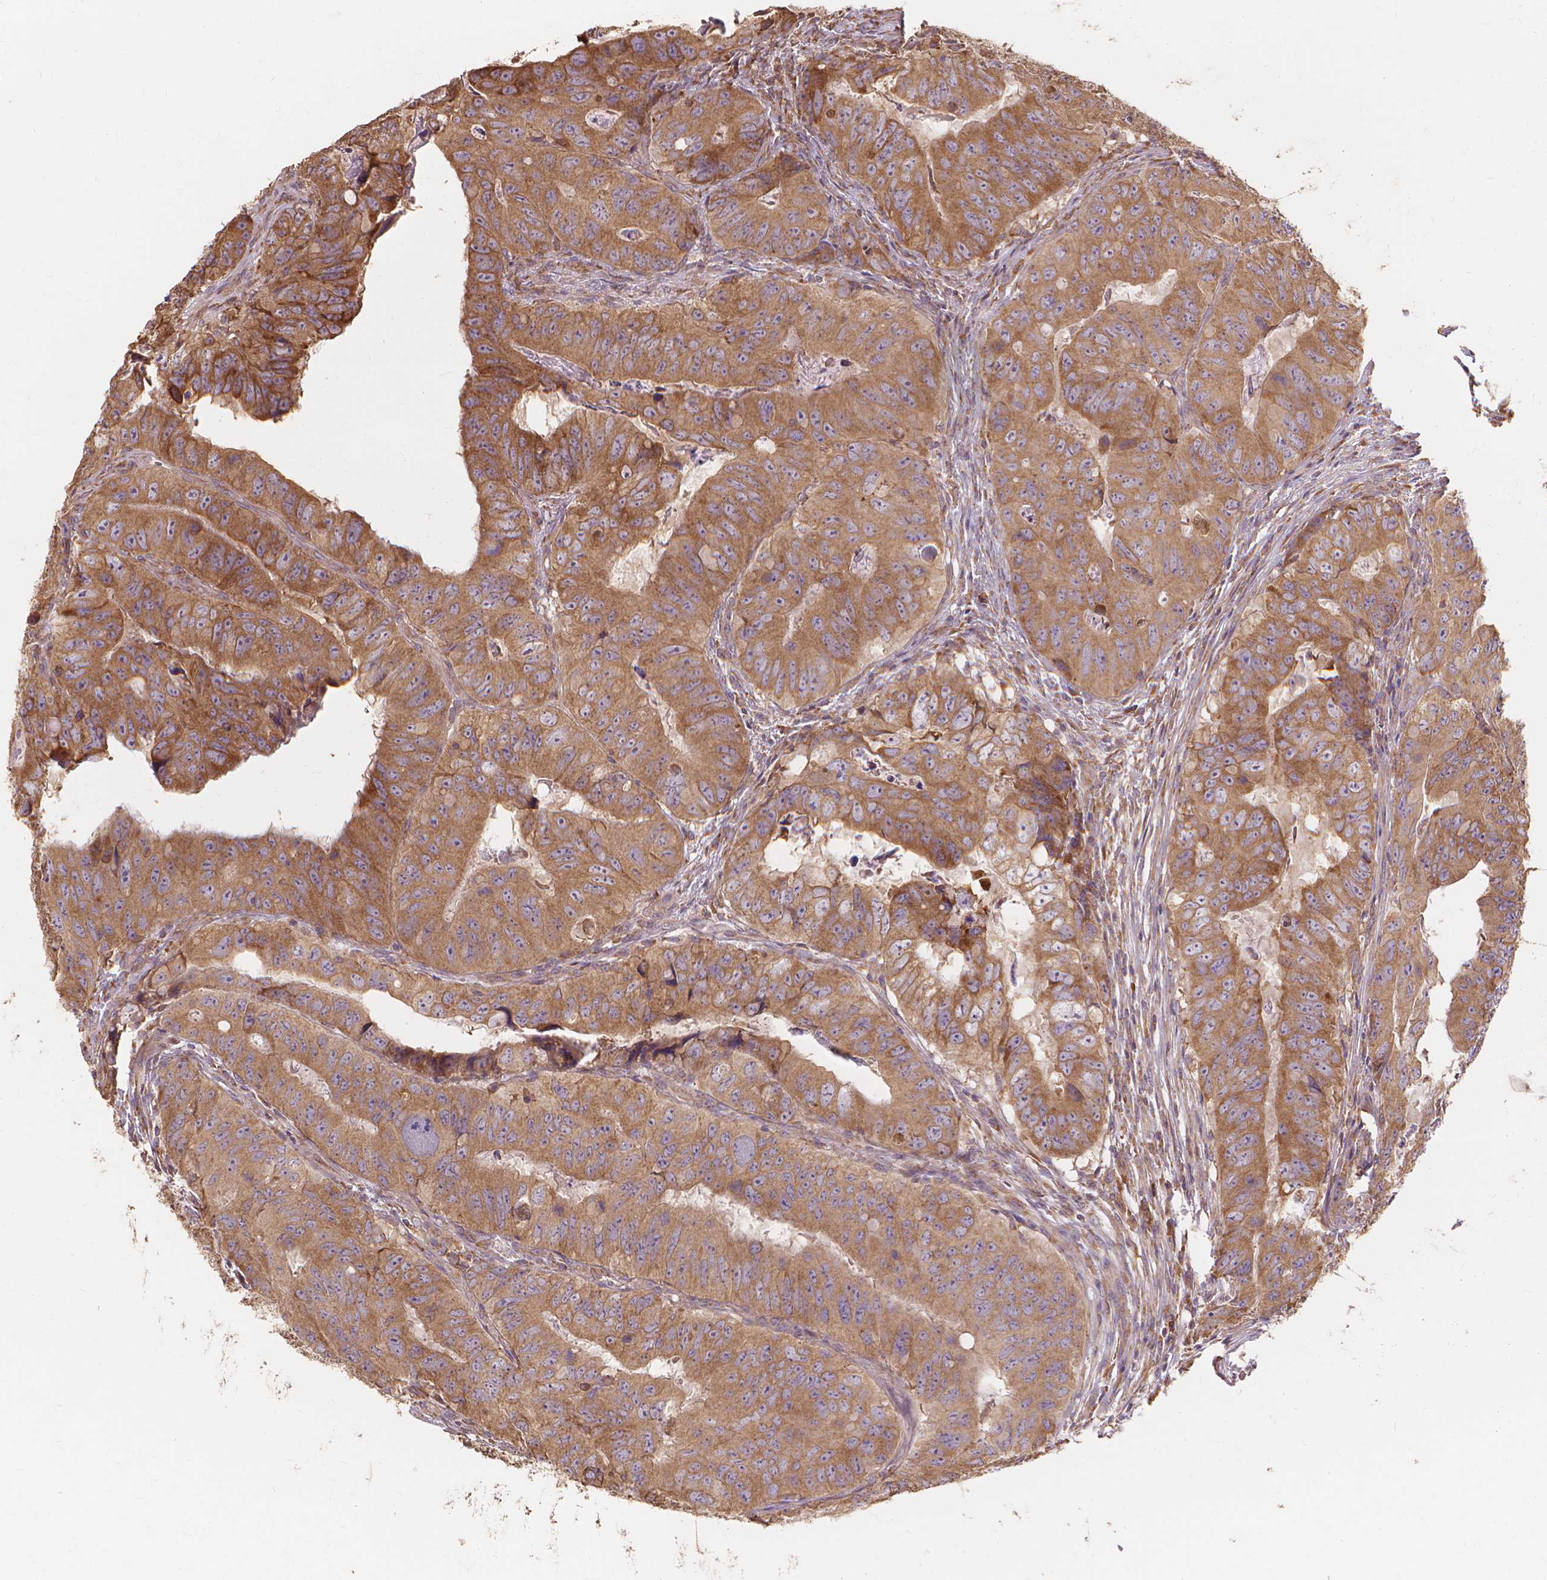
{"staining": {"intensity": "moderate", "quantity": ">75%", "location": "cytoplasmic/membranous"}, "tissue": "colorectal cancer", "cell_type": "Tumor cells", "image_type": "cancer", "snomed": [{"axis": "morphology", "description": "Adenocarcinoma, NOS"}, {"axis": "topography", "description": "Colon"}], "caption": "The histopathology image exhibits a brown stain indicating the presence of a protein in the cytoplasmic/membranous of tumor cells in adenocarcinoma (colorectal).", "gene": "TAB2", "patient": {"sex": "male", "age": 79}}